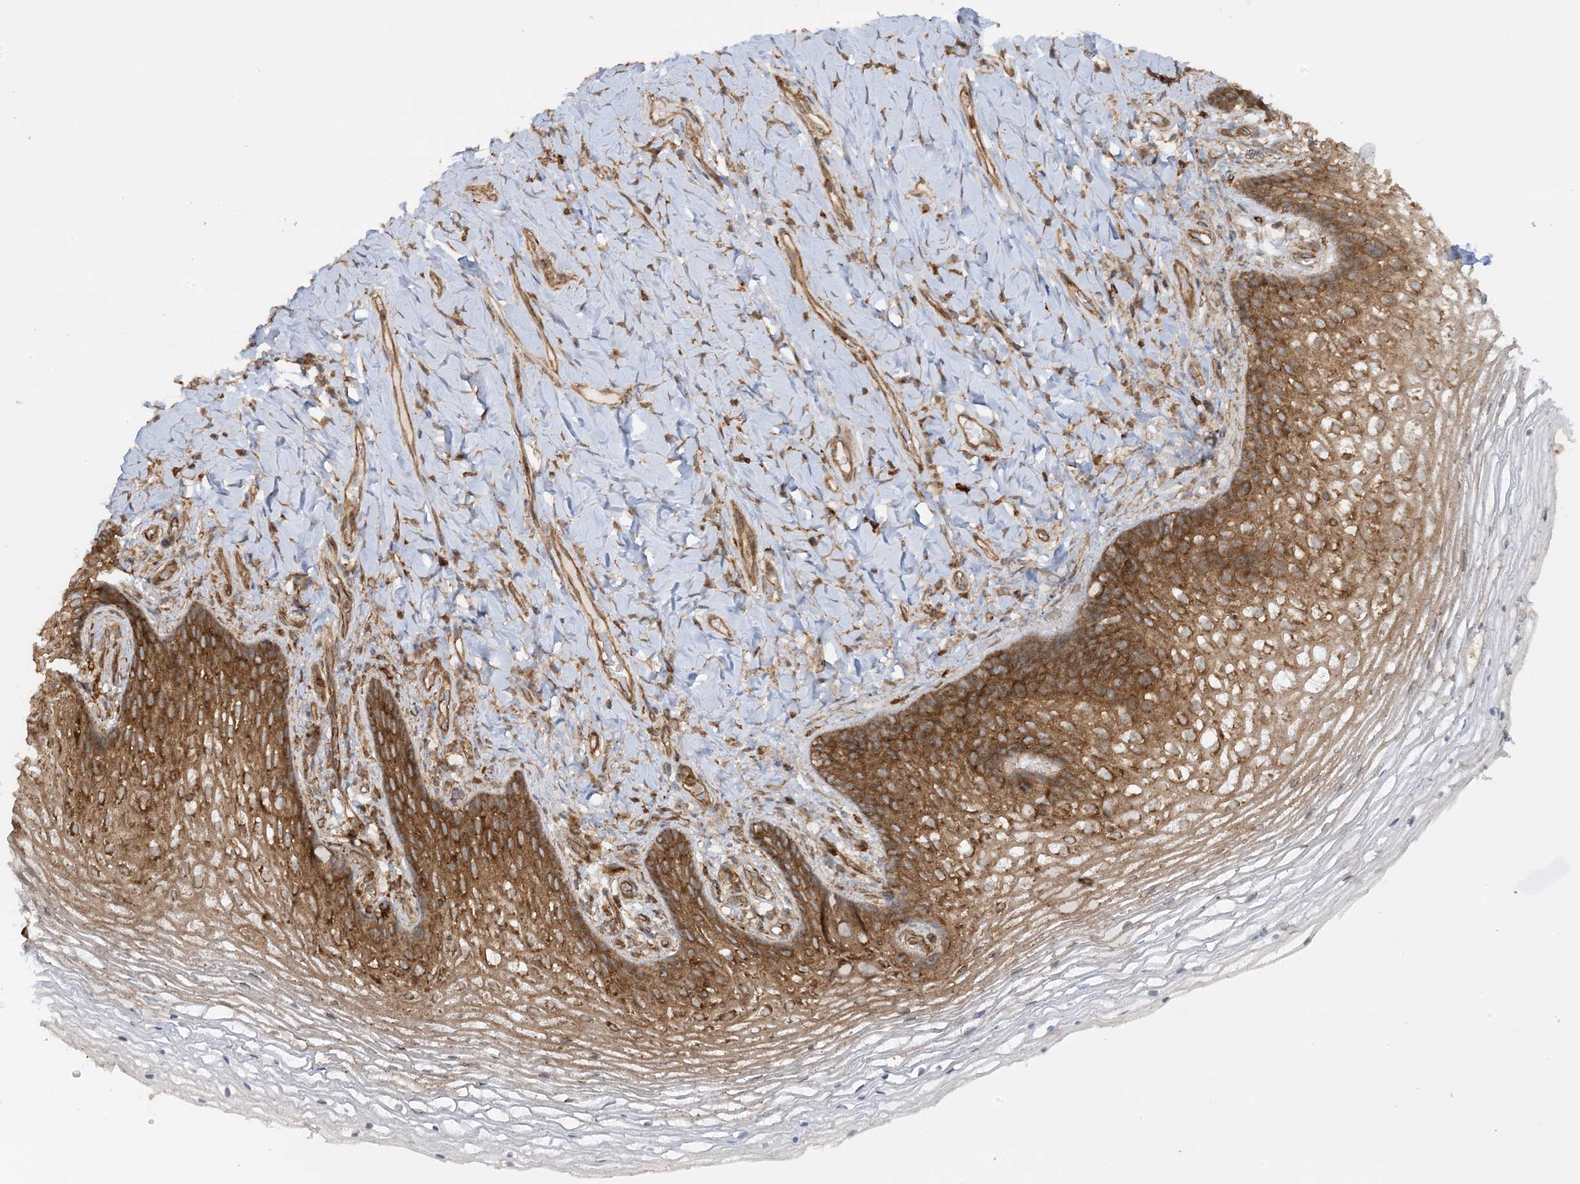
{"staining": {"intensity": "moderate", "quantity": "25%-75%", "location": "cytoplasmic/membranous"}, "tissue": "vagina", "cell_type": "Squamous epithelial cells", "image_type": "normal", "snomed": [{"axis": "morphology", "description": "Normal tissue, NOS"}, {"axis": "topography", "description": "Vagina"}], "caption": "Approximately 25%-75% of squamous epithelial cells in benign human vagina exhibit moderate cytoplasmic/membranous protein expression as visualized by brown immunohistochemical staining.", "gene": "STAM2", "patient": {"sex": "female", "age": 60}}